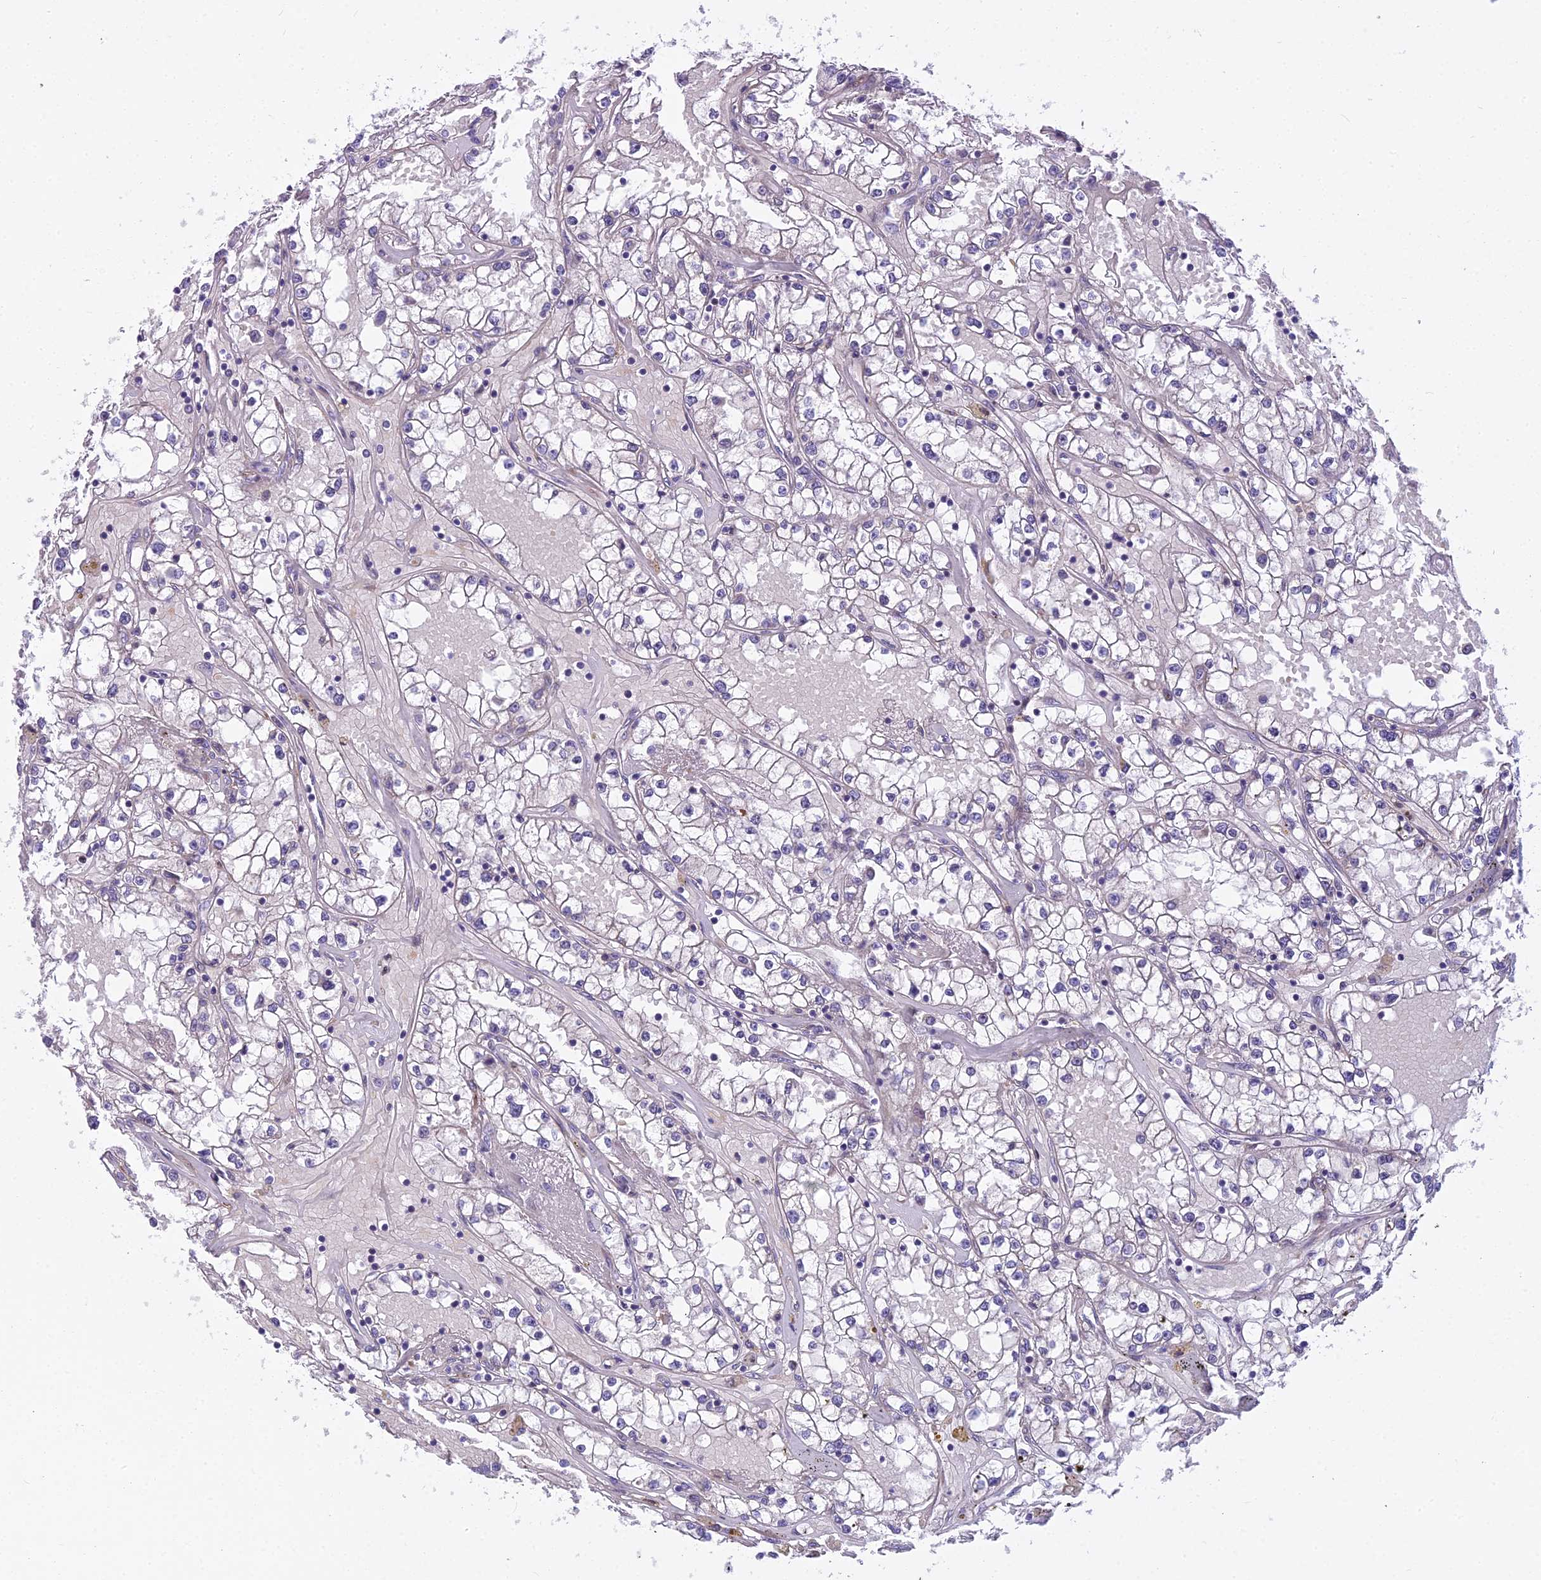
{"staining": {"intensity": "negative", "quantity": "none", "location": "none"}, "tissue": "renal cancer", "cell_type": "Tumor cells", "image_type": "cancer", "snomed": [{"axis": "morphology", "description": "Adenocarcinoma, NOS"}, {"axis": "topography", "description": "Kidney"}], "caption": "IHC of human adenocarcinoma (renal) demonstrates no expression in tumor cells. (IHC, brightfield microscopy, high magnification).", "gene": "PCDHB14", "patient": {"sex": "male", "age": 56}}